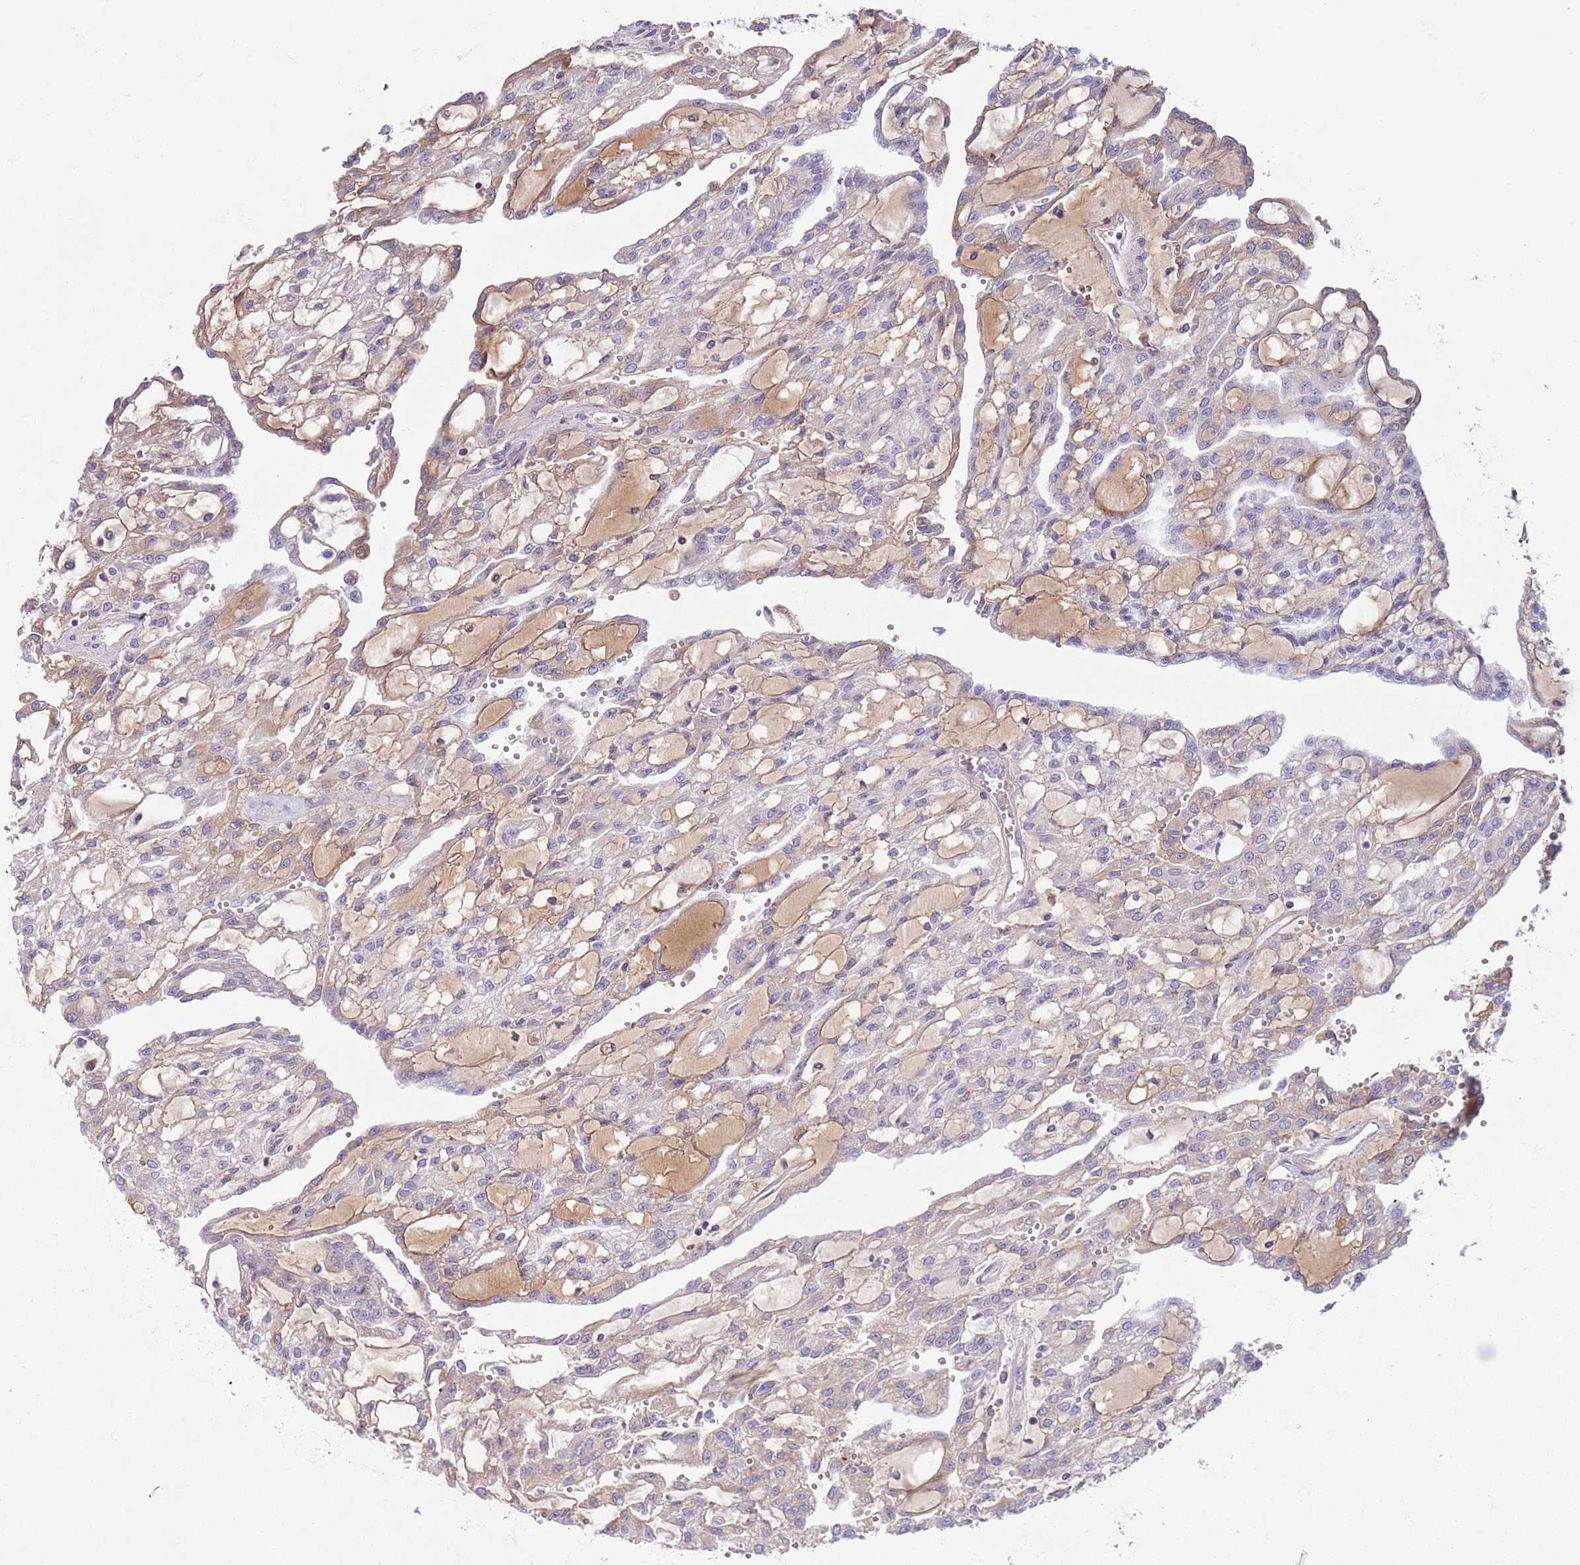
{"staining": {"intensity": "negative", "quantity": "none", "location": "none"}, "tissue": "renal cancer", "cell_type": "Tumor cells", "image_type": "cancer", "snomed": [{"axis": "morphology", "description": "Adenocarcinoma, NOS"}, {"axis": "topography", "description": "Kidney"}], "caption": "IHC micrograph of human renal cancer (adenocarcinoma) stained for a protein (brown), which shows no expression in tumor cells.", "gene": "CFH", "patient": {"sex": "male", "age": 63}}